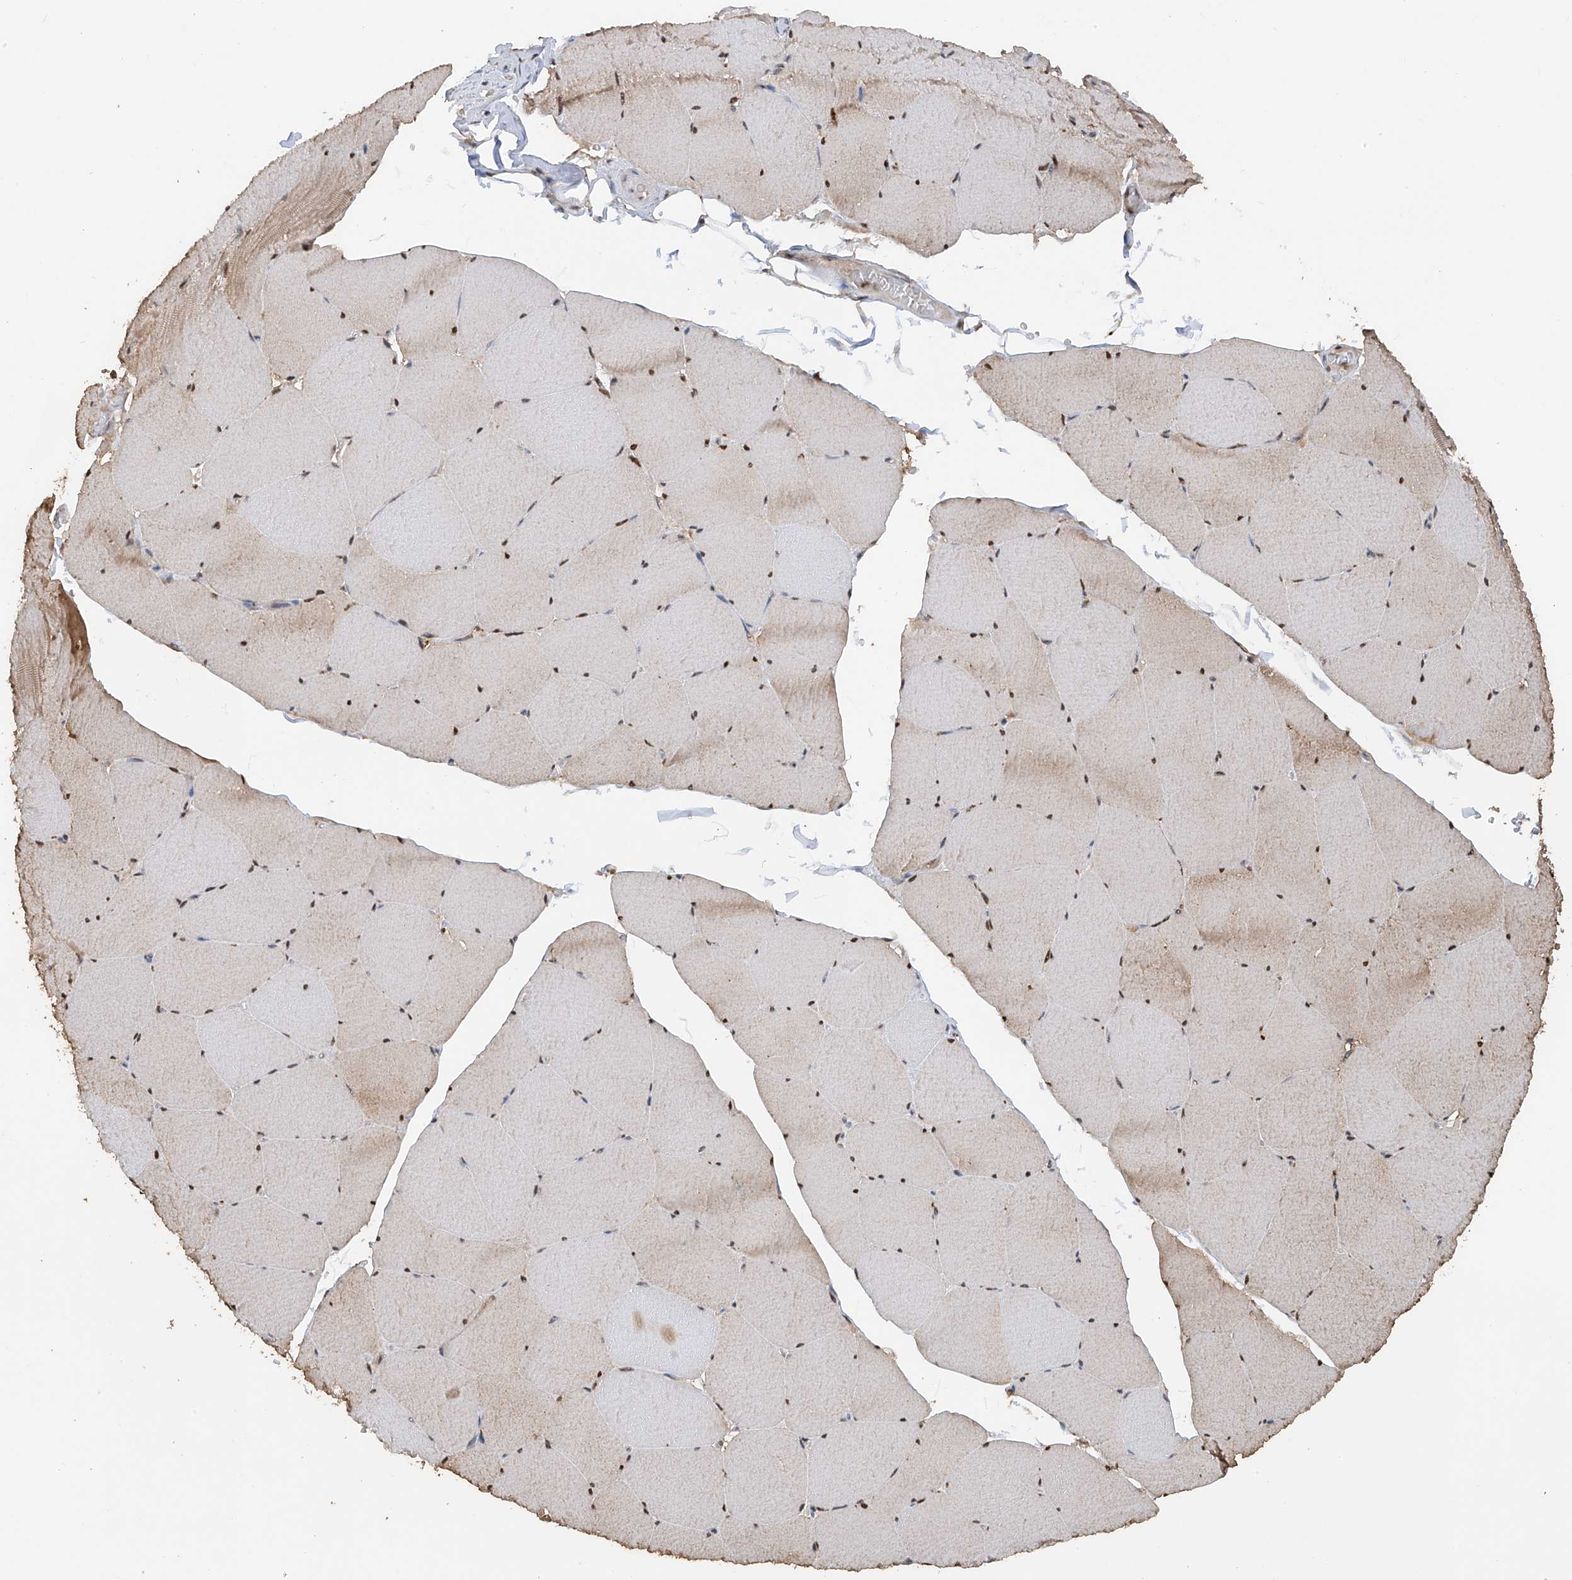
{"staining": {"intensity": "weak", "quantity": "25%-75%", "location": "cytoplasmic/membranous"}, "tissue": "skeletal muscle", "cell_type": "Myocytes", "image_type": "normal", "snomed": [{"axis": "morphology", "description": "Normal tissue, NOS"}, {"axis": "topography", "description": "Skeletal muscle"}, {"axis": "topography", "description": "Head-Neck"}], "caption": "Myocytes exhibit low levels of weak cytoplasmic/membranous positivity in approximately 25%-75% of cells in normal skeletal muscle. (Brightfield microscopy of DAB IHC at high magnification).", "gene": "PMM1", "patient": {"sex": "male", "age": 66}}